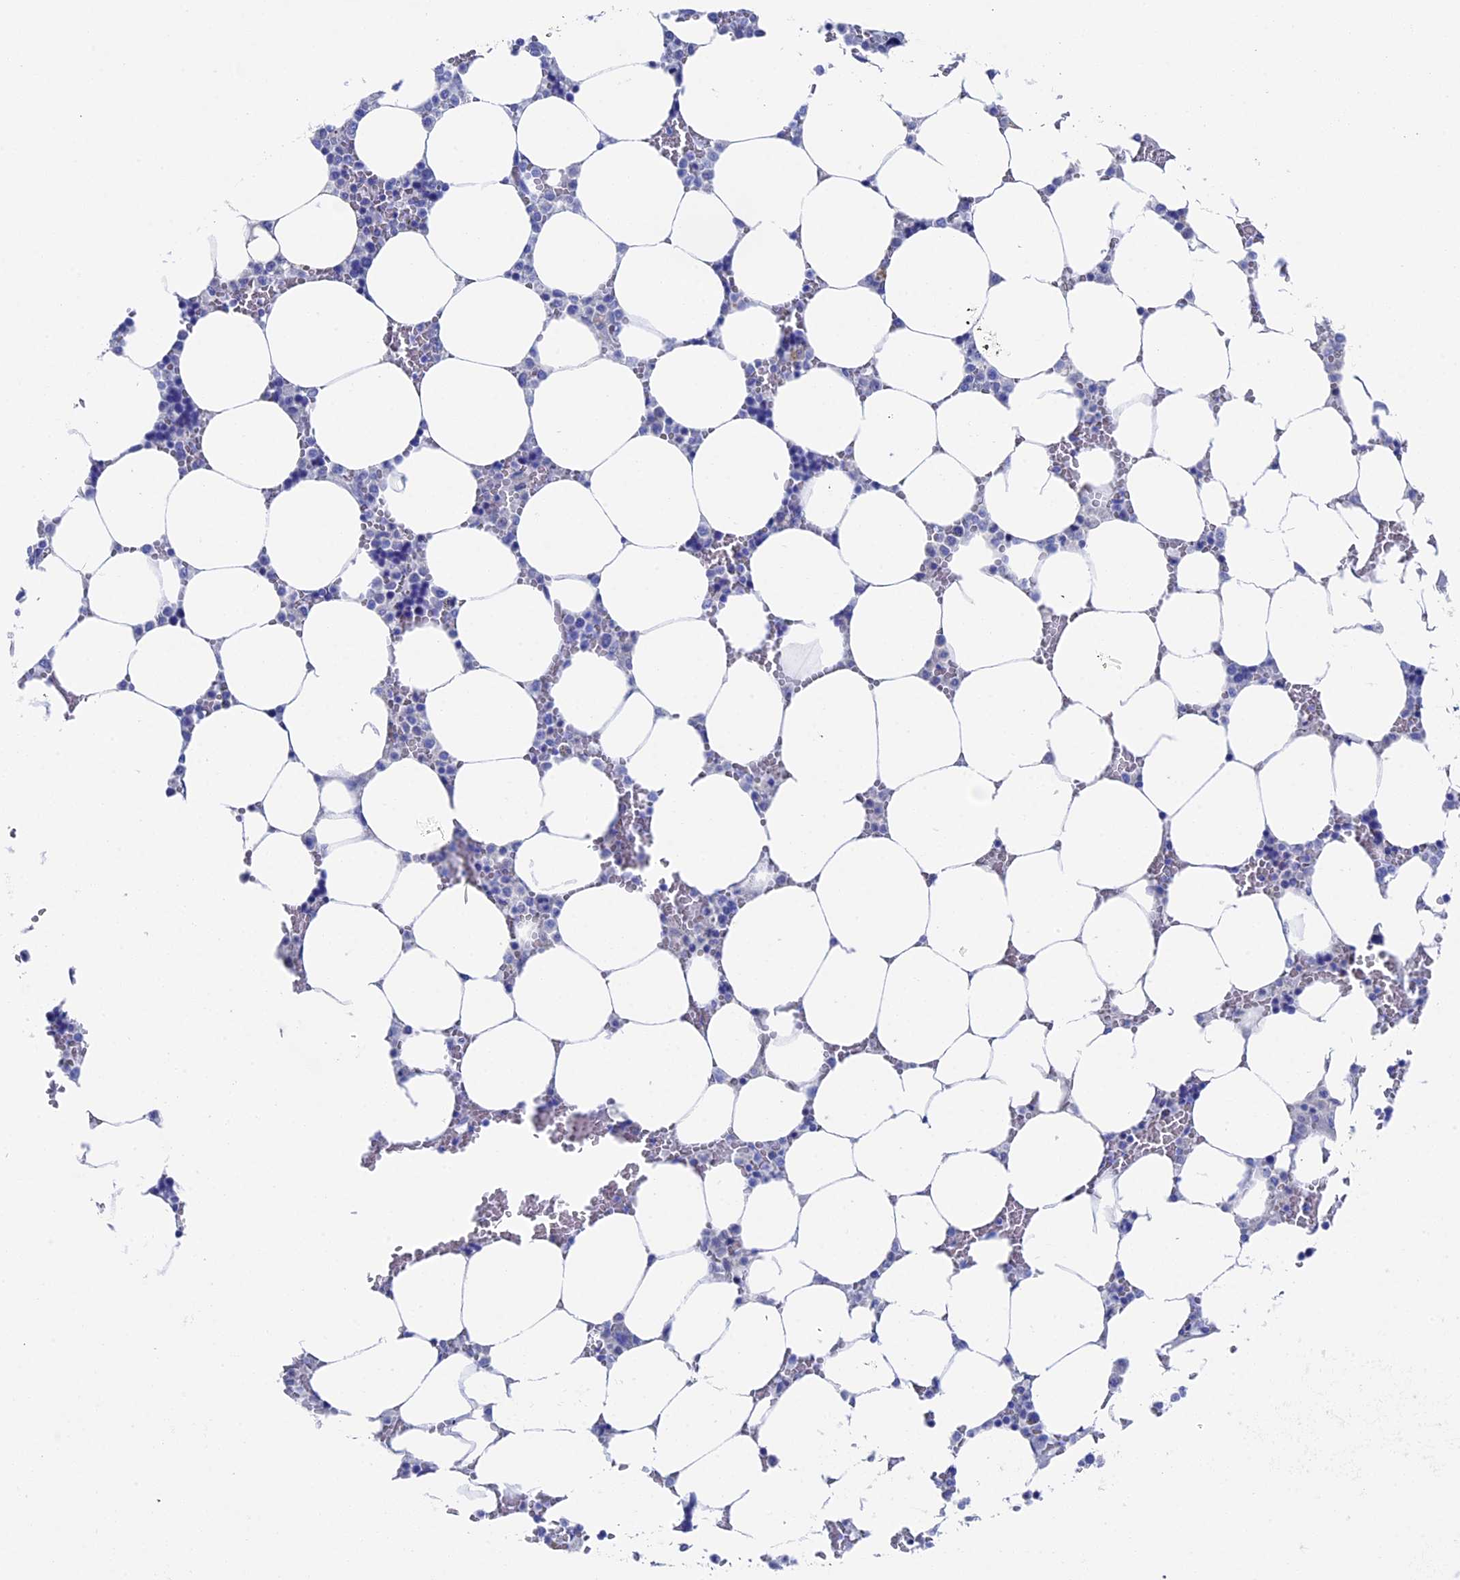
{"staining": {"intensity": "negative", "quantity": "none", "location": "none"}, "tissue": "bone marrow", "cell_type": "Hematopoietic cells", "image_type": "normal", "snomed": [{"axis": "morphology", "description": "Normal tissue, NOS"}, {"axis": "topography", "description": "Bone marrow"}], "caption": "DAB (3,3'-diaminobenzidine) immunohistochemical staining of unremarkable human bone marrow demonstrates no significant expression in hematopoietic cells.", "gene": "UNC119", "patient": {"sex": "male", "age": 64}}